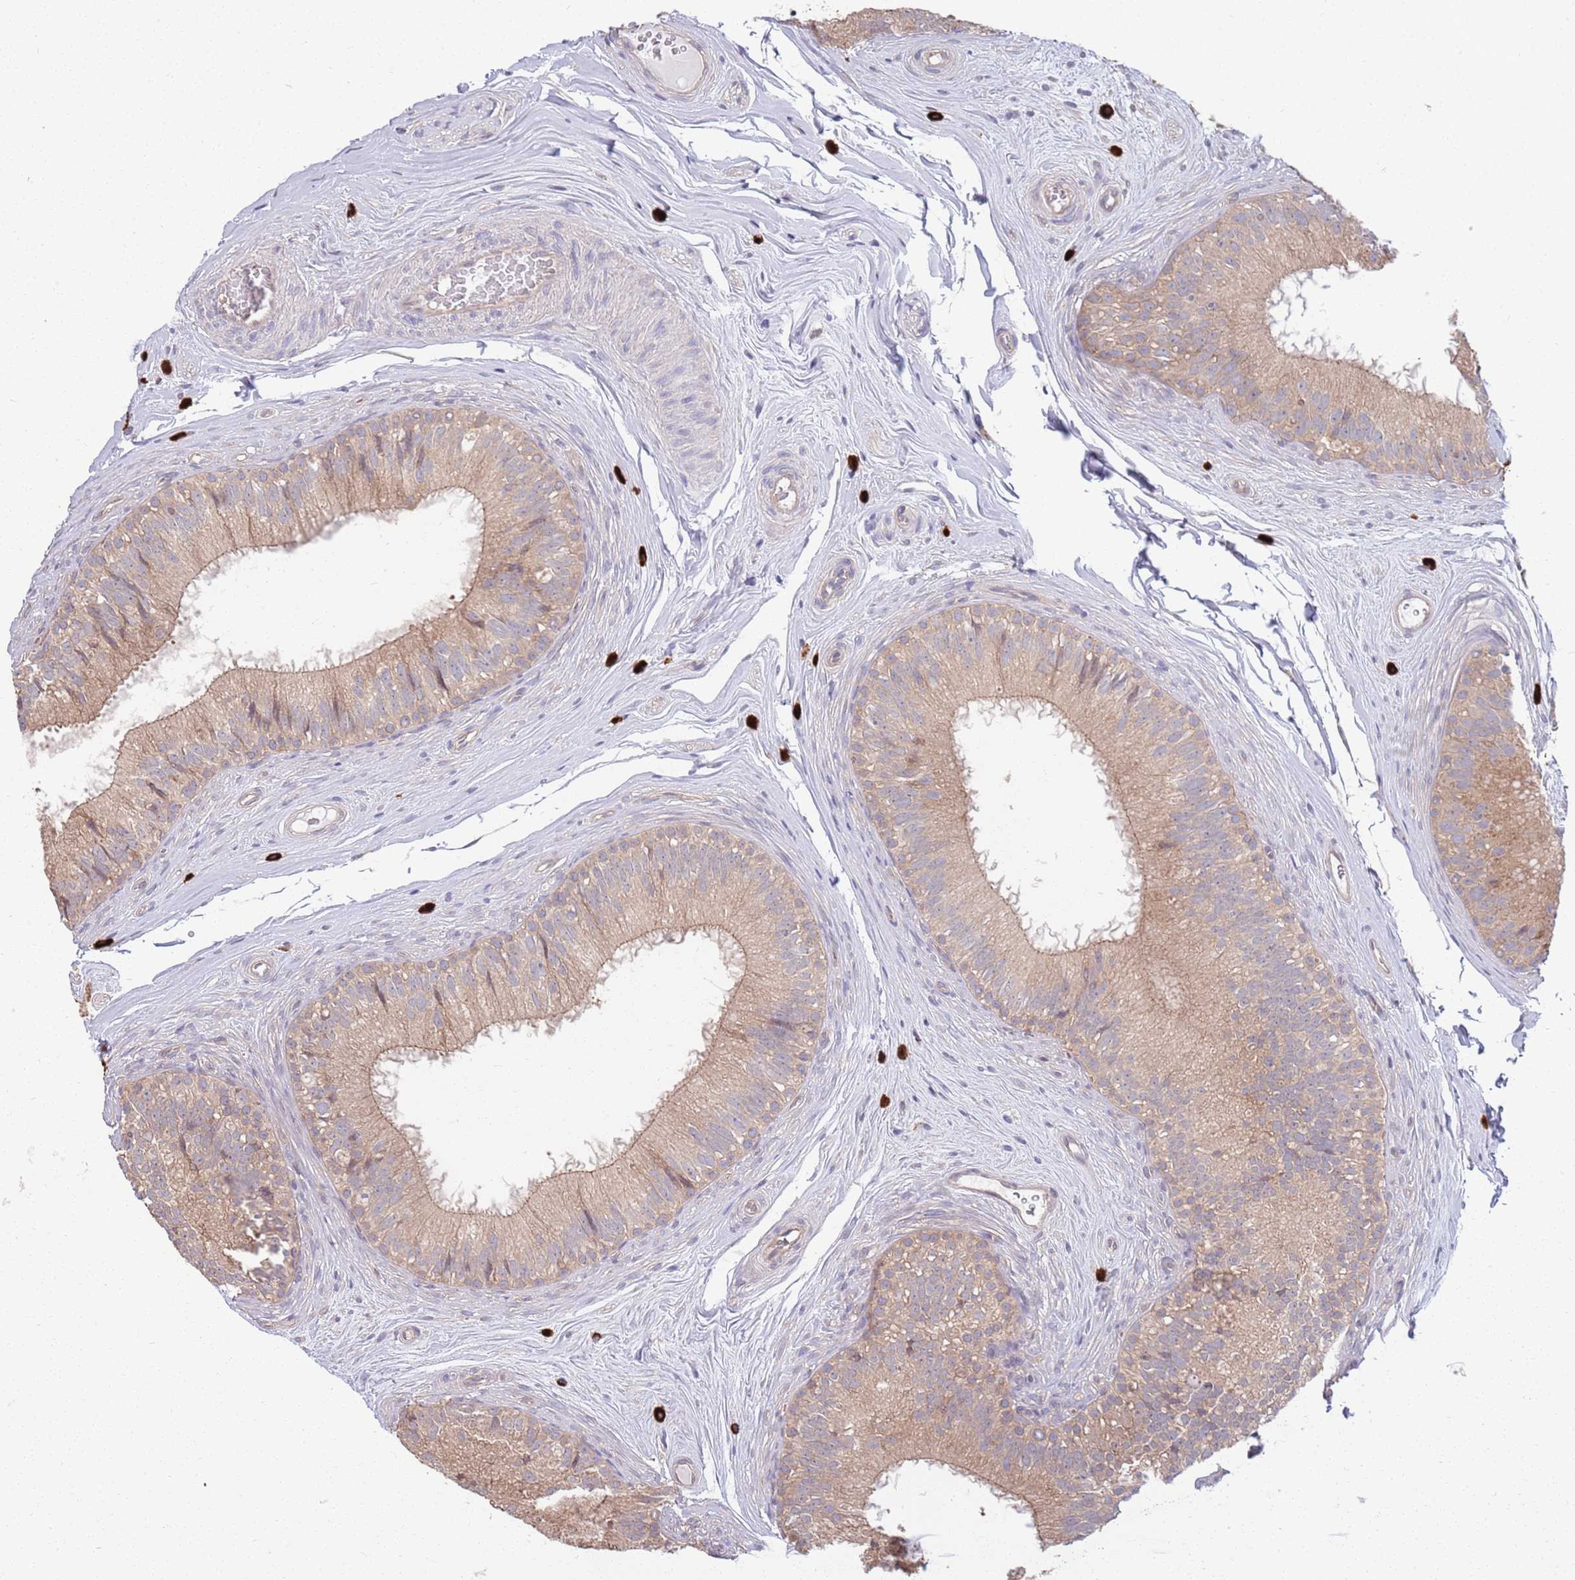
{"staining": {"intensity": "moderate", "quantity": ">75%", "location": "cytoplasmic/membranous"}, "tissue": "epididymis", "cell_type": "Glandular cells", "image_type": "normal", "snomed": [{"axis": "morphology", "description": "Normal tissue, NOS"}, {"axis": "topography", "description": "Epididymis"}], "caption": "IHC photomicrograph of benign human epididymis stained for a protein (brown), which demonstrates medium levels of moderate cytoplasmic/membranous positivity in about >75% of glandular cells.", "gene": "MARVELD2", "patient": {"sex": "male", "age": 34}}